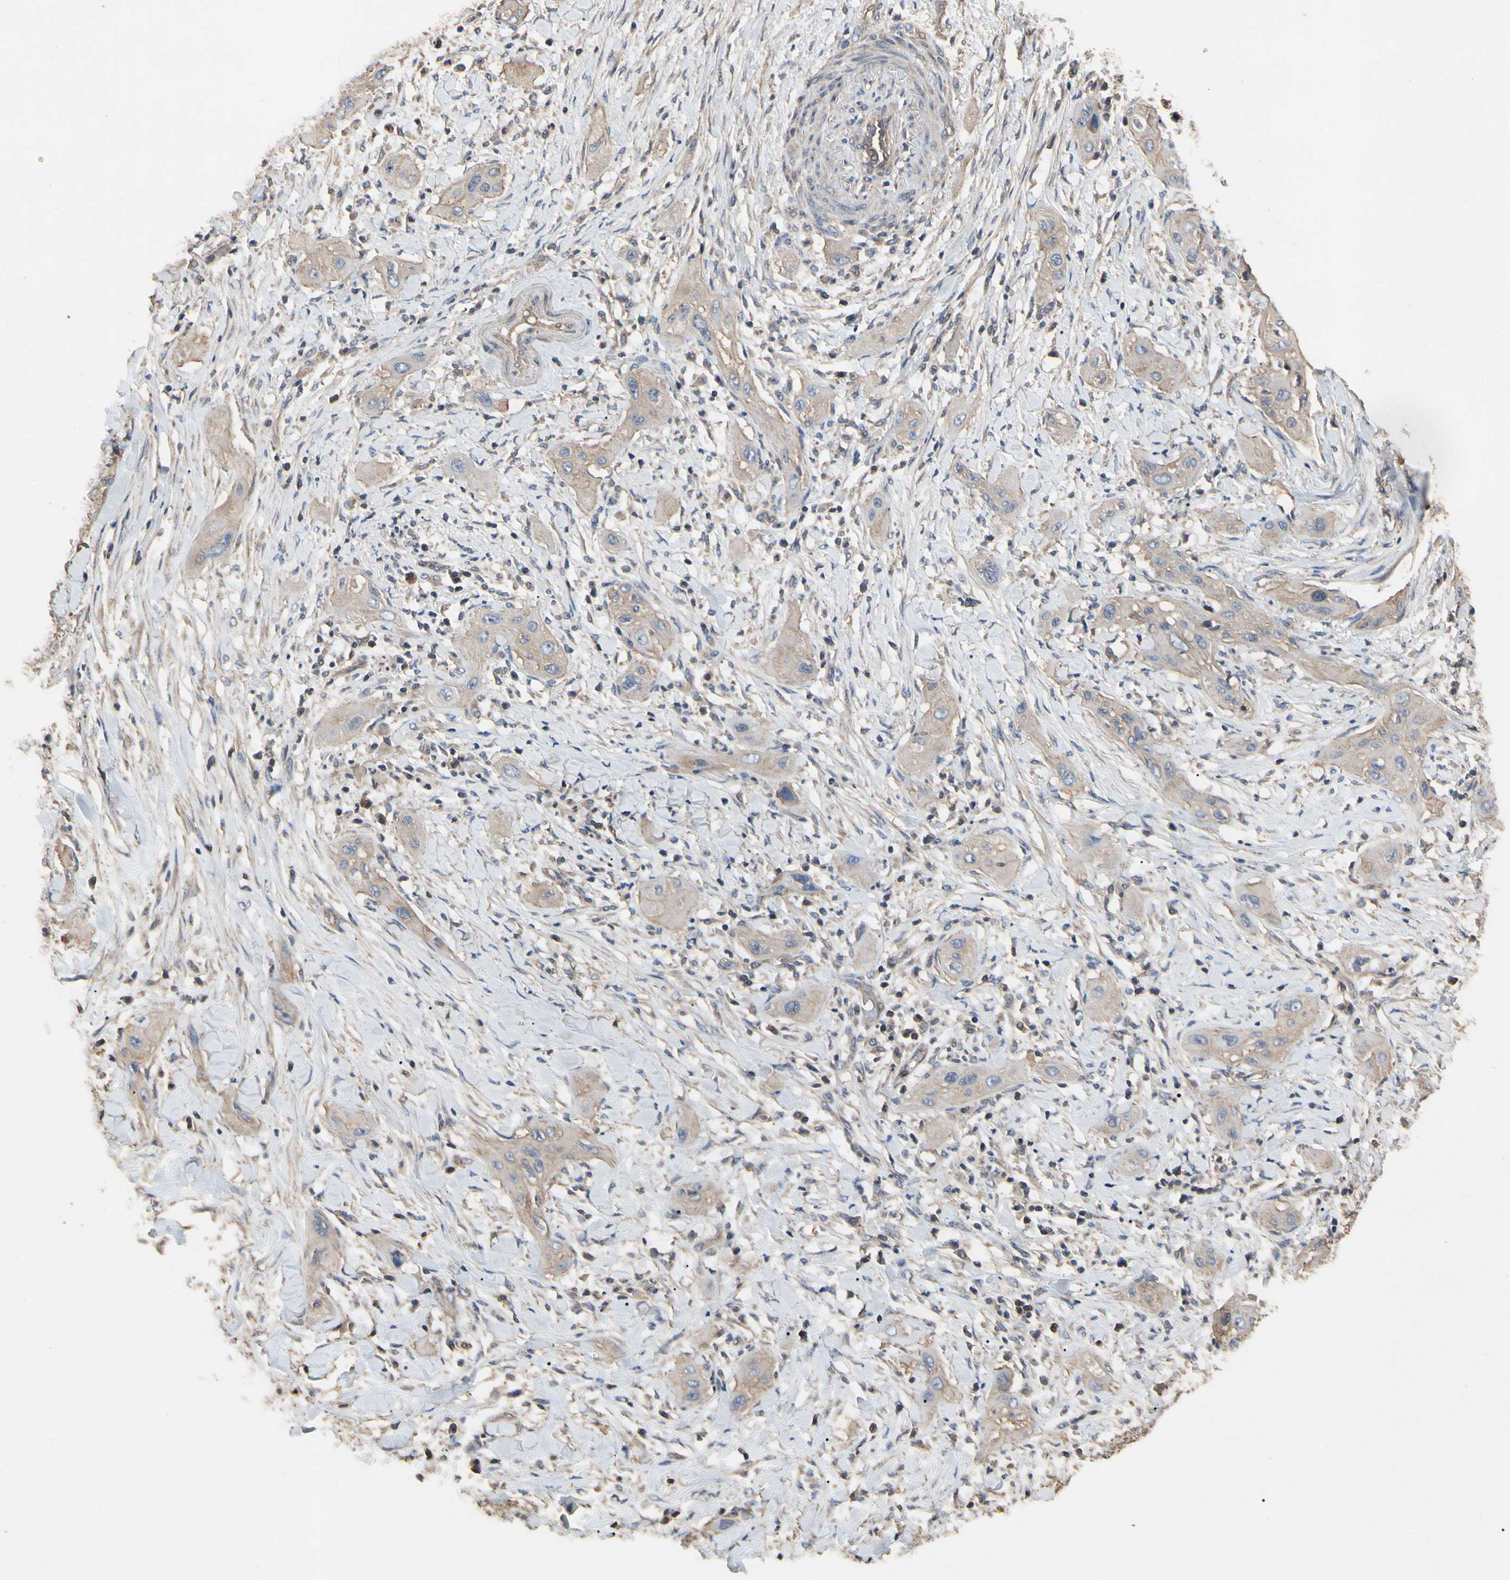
{"staining": {"intensity": "weak", "quantity": ">75%", "location": "cytoplasmic/membranous"}, "tissue": "lung cancer", "cell_type": "Tumor cells", "image_type": "cancer", "snomed": [{"axis": "morphology", "description": "Squamous cell carcinoma, NOS"}, {"axis": "topography", "description": "Lung"}], "caption": "This image reveals lung cancer stained with immunohistochemistry to label a protein in brown. The cytoplasmic/membranous of tumor cells show weak positivity for the protein. Nuclei are counter-stained blue.", "gene": "PDZK1", "patient": {"sex": "female", "age": 47}}